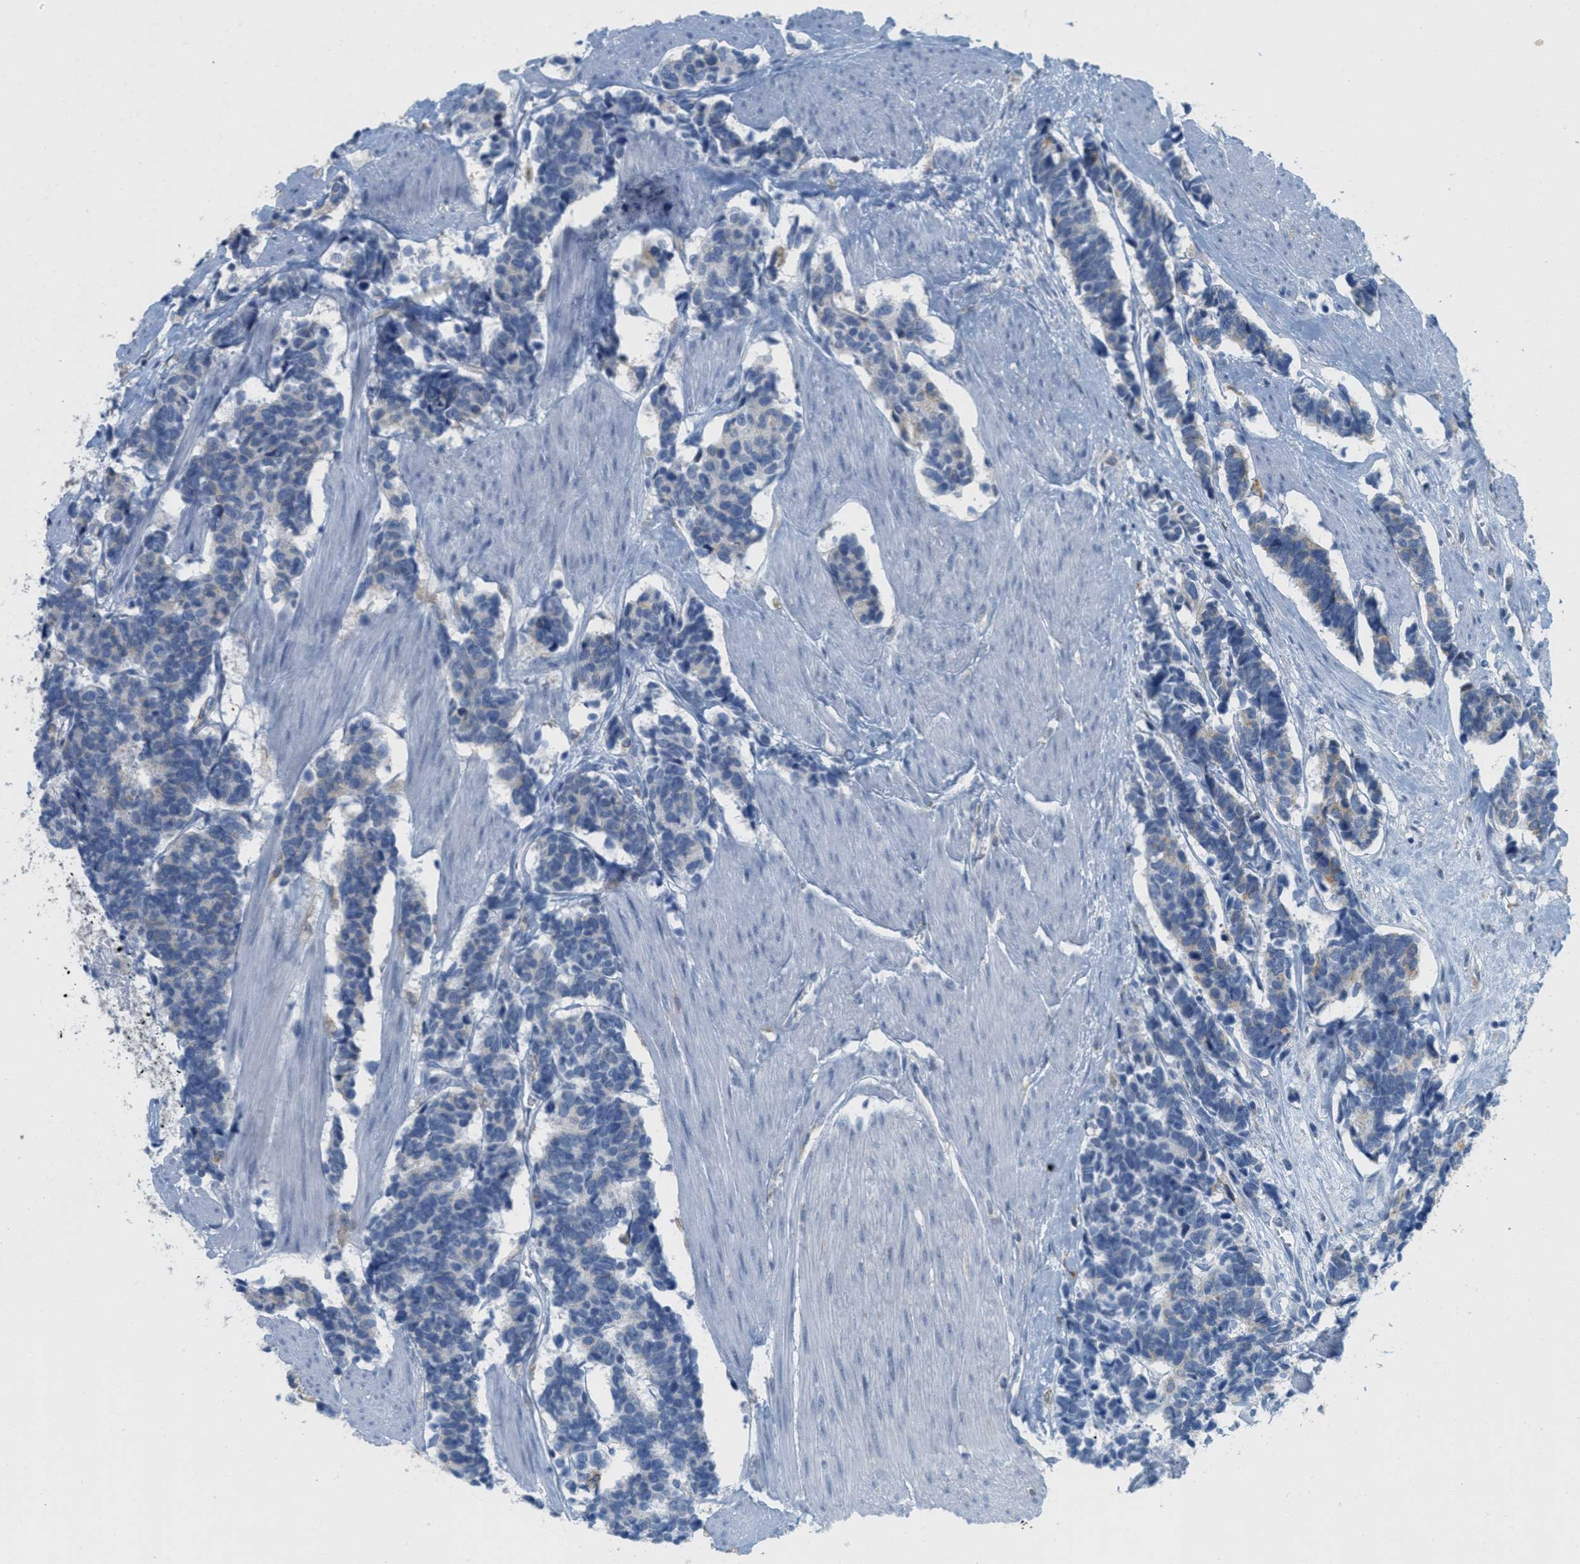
{"staining": {"intensity": "negative", "quantity": "none", "location": "none"}, "tissue": "carcinoid", "cell_type": "Tumor cells", "image_type": "cancer", "snomed": [{"axis": "morphology", "description": "Carcinoma, NOS"}, {"axis": "morphology", "description": "Carcinoid, malignant, NOS"}, {"axis": "topography", "description": "Urinary bladder"}], "caption": "Carcinoid was stained to show a protein in brown. There is no significant expression in tumor cells.", "gene": "TEX264", "patient": {"sex": "male", "age": 57}}